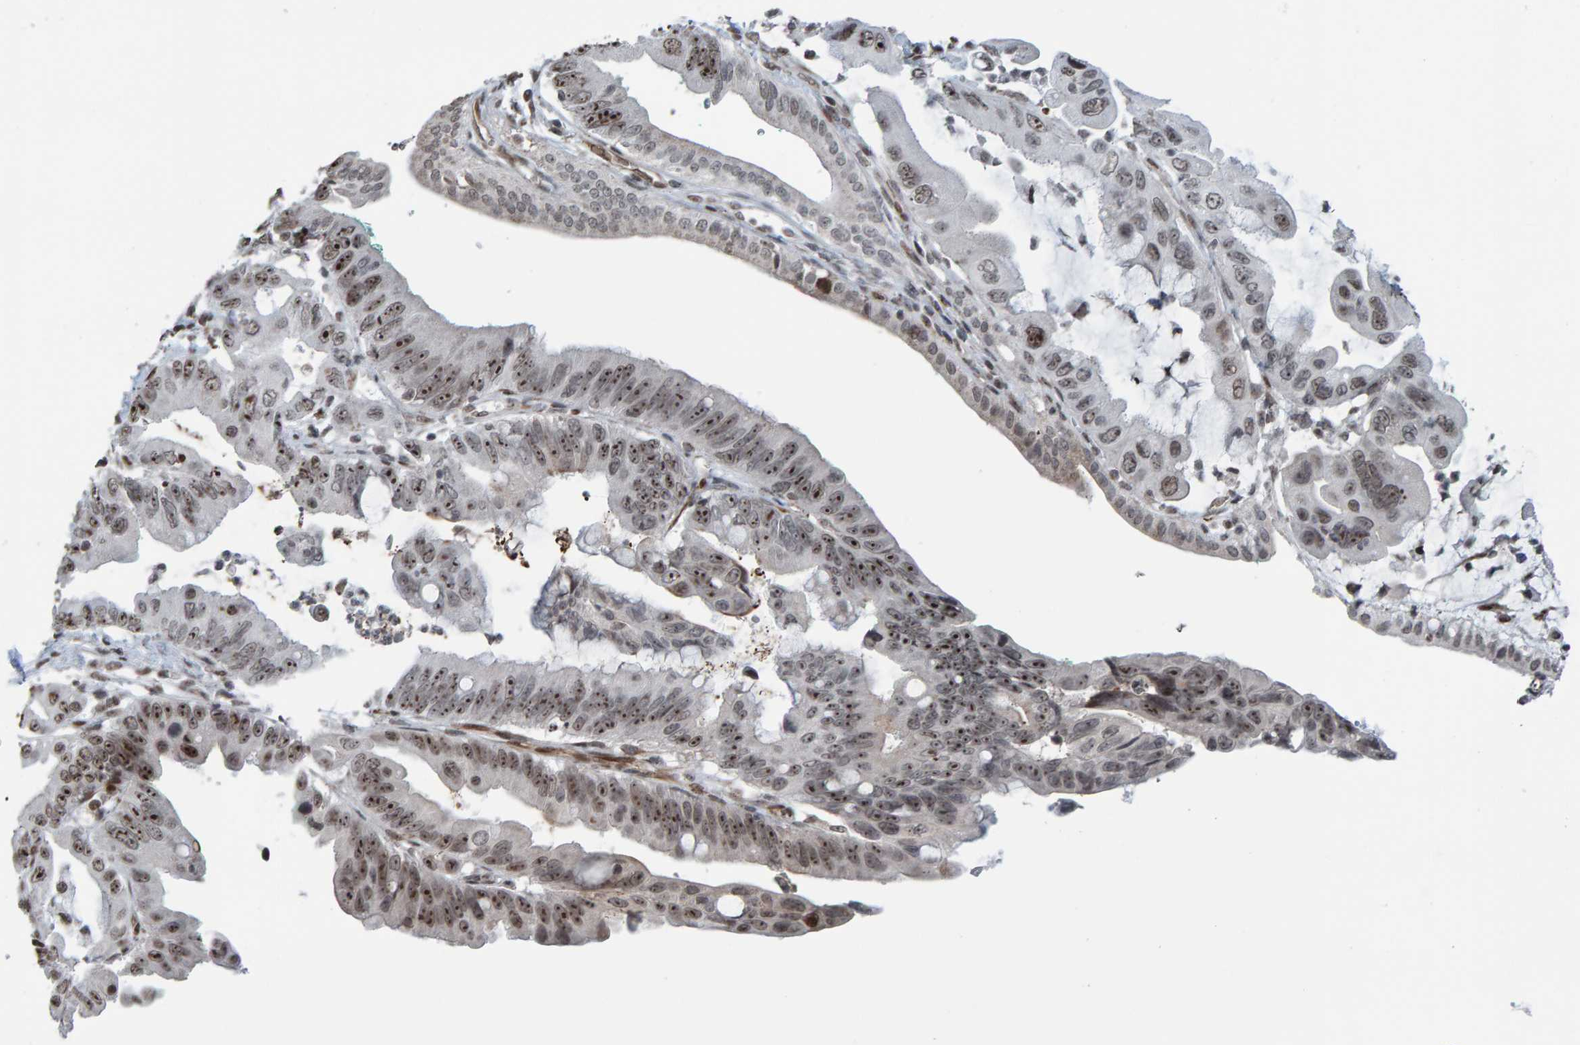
{"staining": {"intensity": "moderate", "quantity": "25%-75%", "location": "nuclear"}, "tissue": "pancreatic cancer", "cell_type": "Tumor cells", "image_type": "cancer", "snomed": [{"axis": "morphology", "description": "Adenocarcinoma, NOS"}, {"axis": "topography", "description": "Pancreas"}], "caption": "Immunohistochemical staining of pancreatic cancer (adenocarcinoma) exhibits moderate nuclear protein positivity in approximately 25%-75% of tumor cells. The protein of interest is stained brown, and the nuclei are stained in blue (DAB (3,3'-diaminobenzidine) IHC with brightfield microscopy, high magnification).", "gene": "ZNF366", "patient": {"sex": "female", "age": 72}}